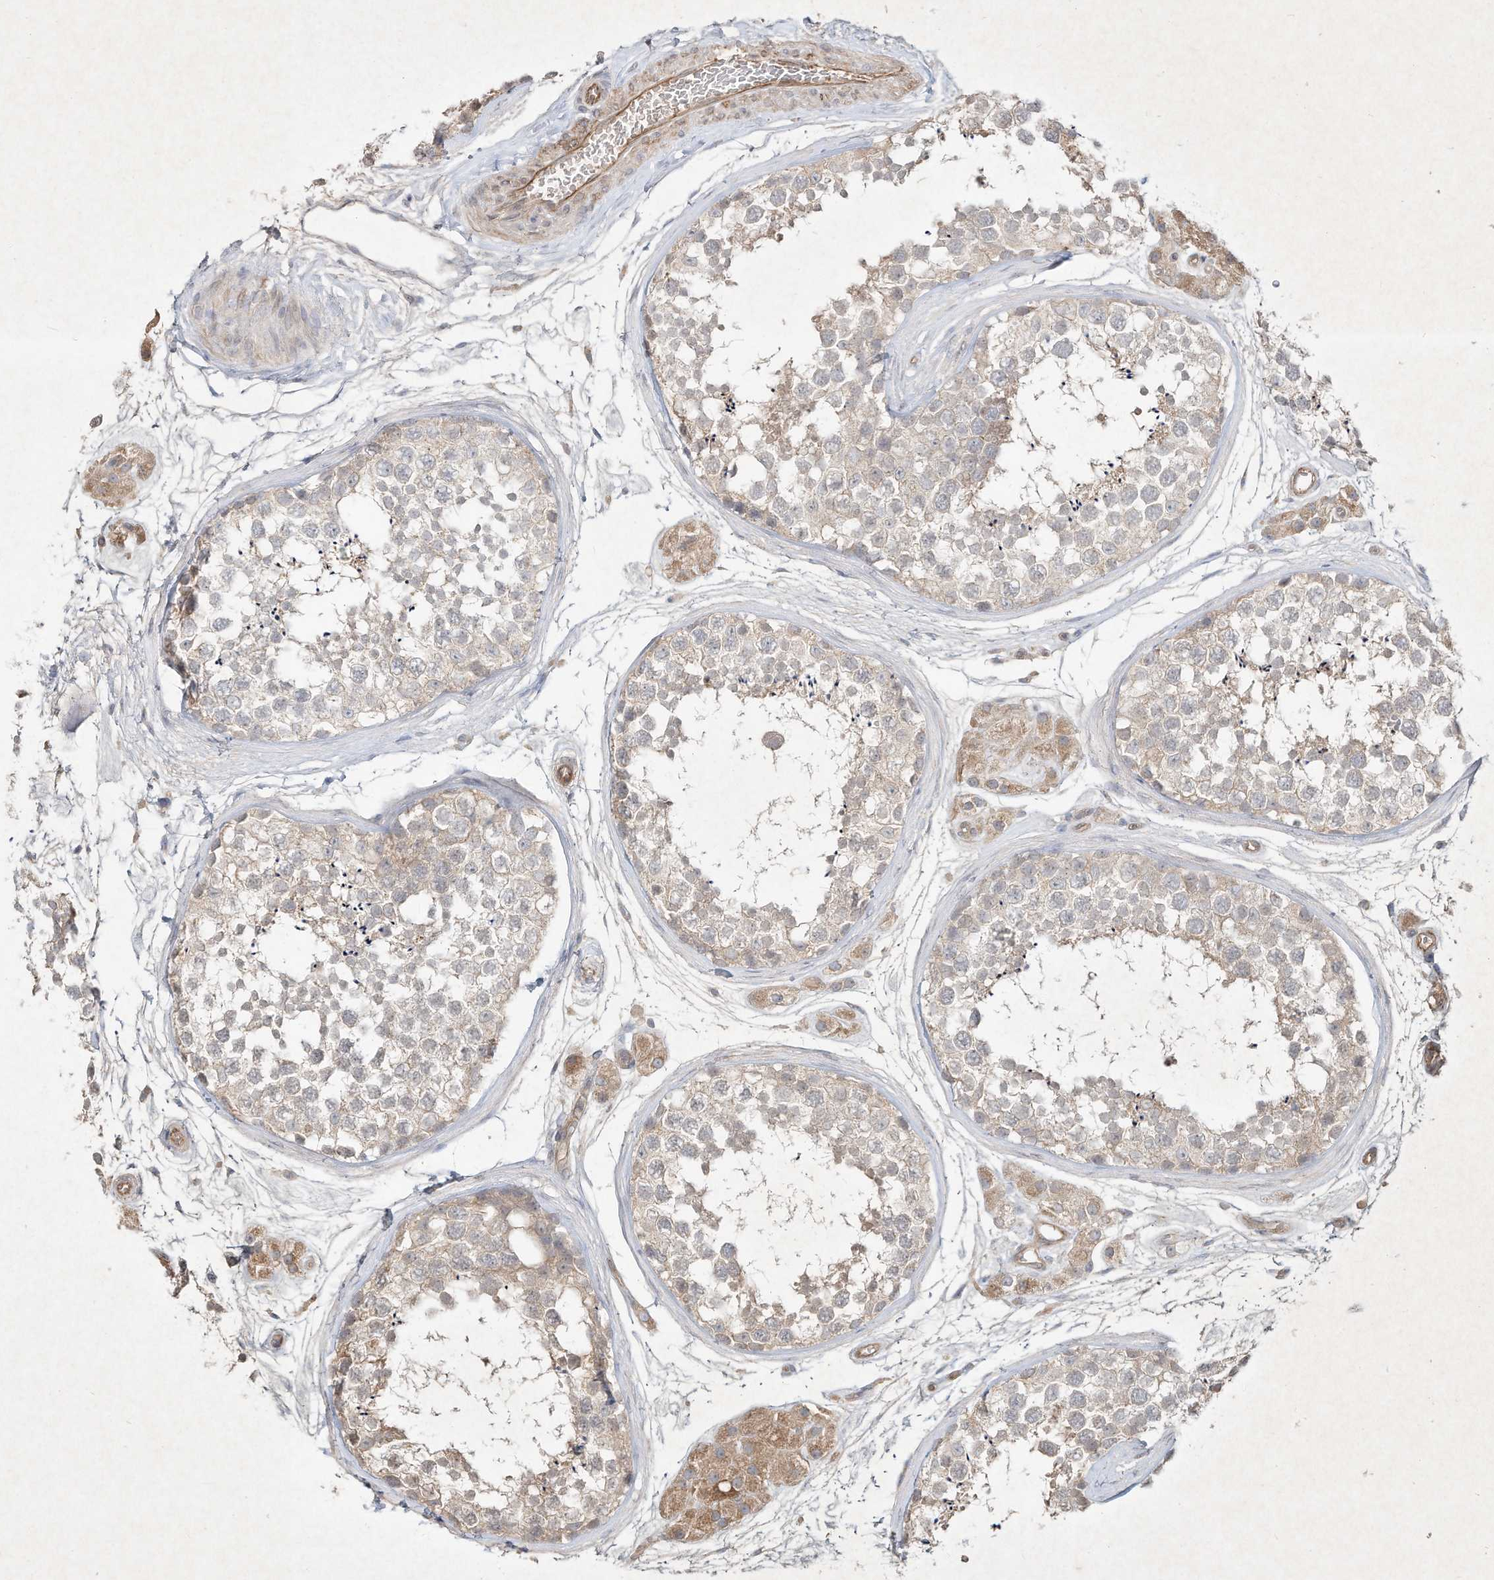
{"staining": {"intensity": "weak", "quantity": "25%-75%", "location": "cytoplasmic/membranous"}, "tissue": "testis", "cell_type": "Cells in seminiferous ducts", "image_type": "normal", "snomed": [{"axis": "morphology", "description": "Normal tissue, NOS"}, {"axis": "topography", "description": "Testis"}], "caption": "IHC staining of benign testis, which exhibits low levels of weak cytoplasmic/membranous positivity in about 25%-75% of cells in seminiferous ducts indicating weak cytoplasmic/membranous protein staining. The staining was performed using DAB (brown) for protein detection and nuclei were counterstained in hematoxylin (blue).", "gene": "HTR5A", "patient": {"sex": "male", "age": 56}}